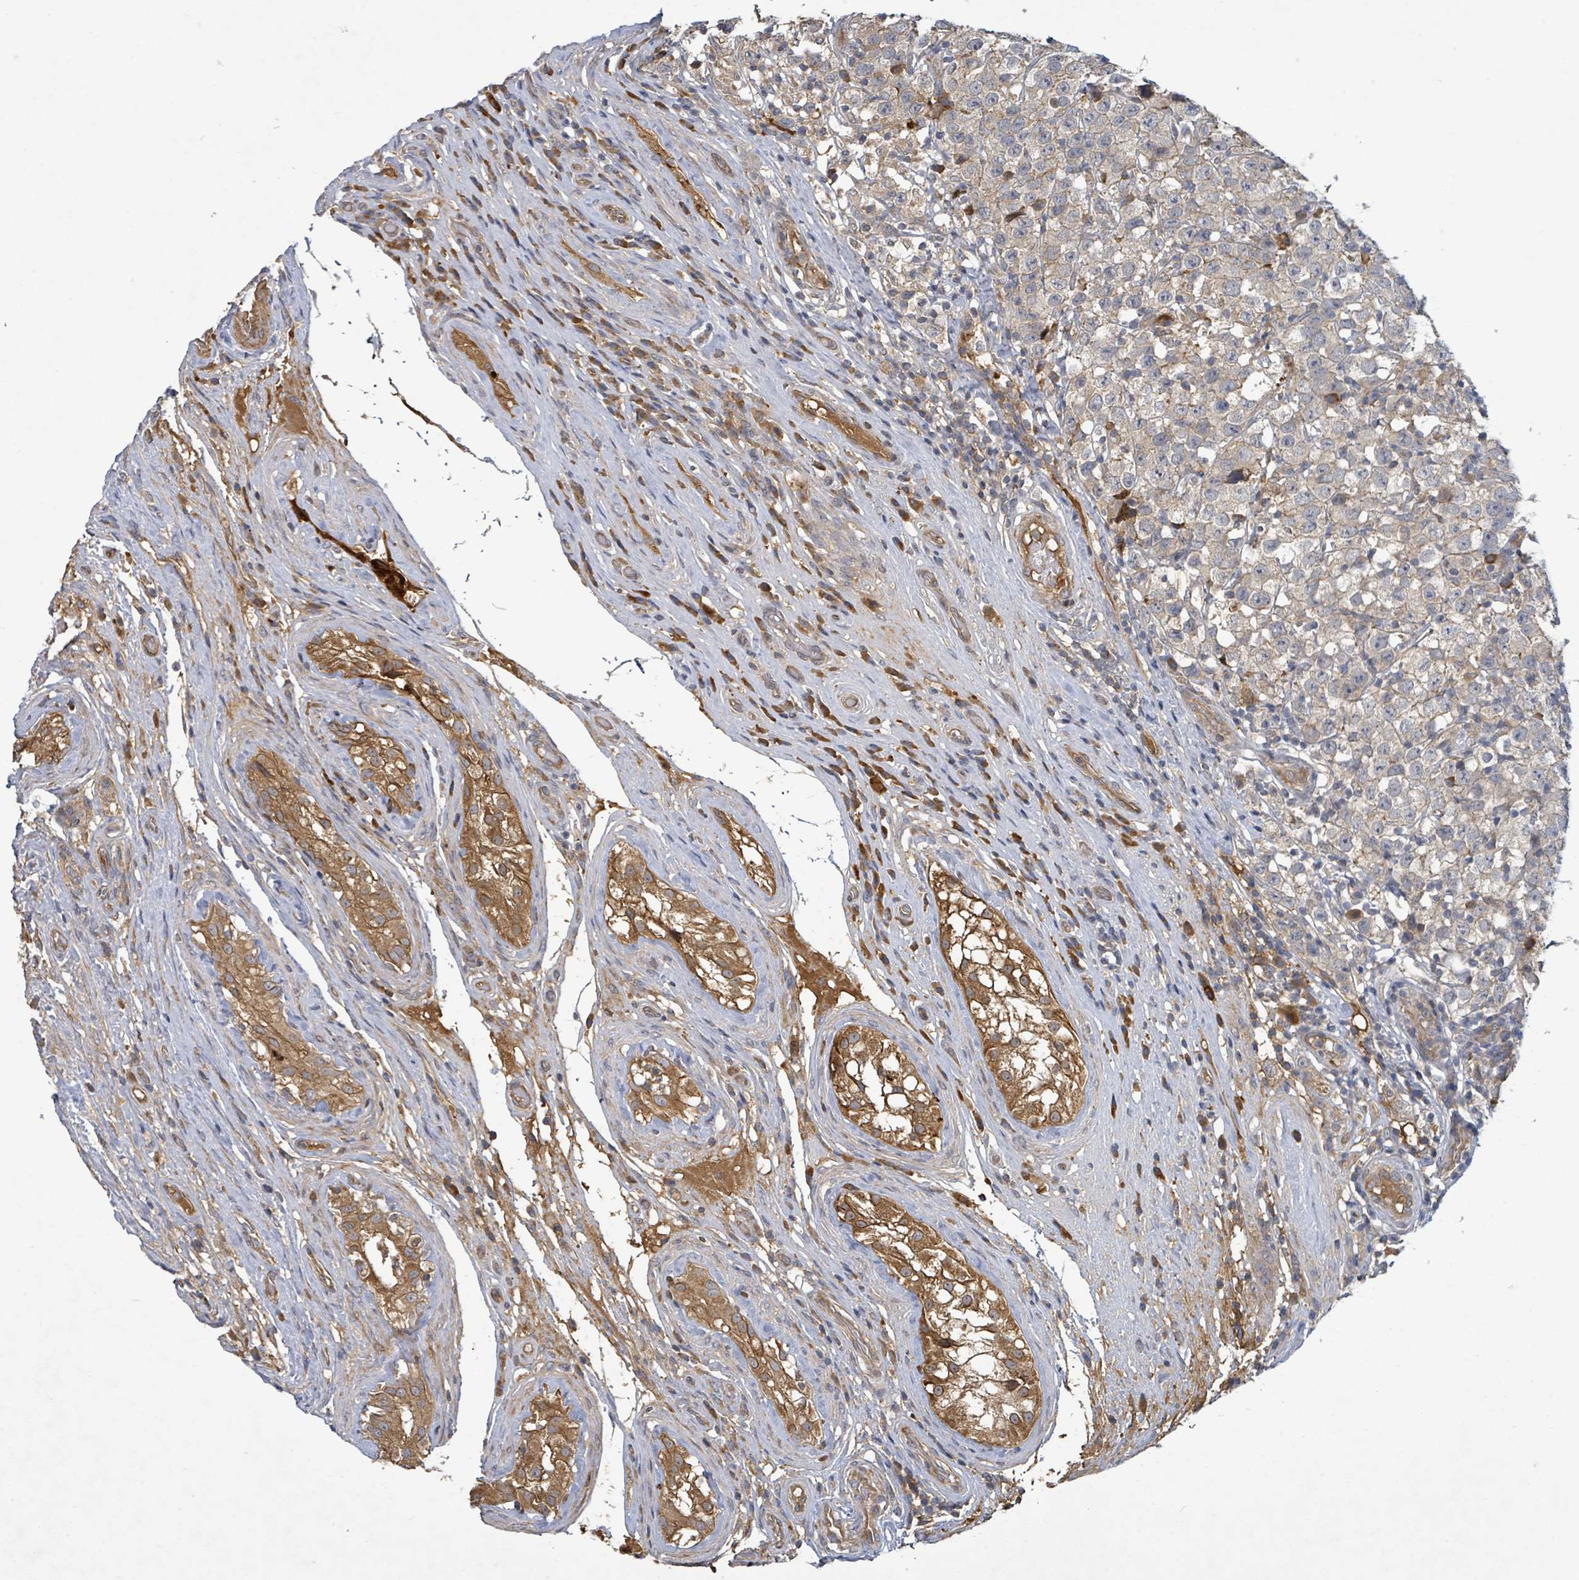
{"staining": {"intensity": "weak", "quantity": ">75%", "location": "cytoplasmic/membranous"}, "tissue": "testis cancer", "cell_type": "Tumor cells", "image_type": "cancer", "snomed": [{"axis": "morphology", "description": "Seminoma, NOS"}, {"axis": "morphology", "description": "Carcinoma, Embryonal, NOS"}, {"axis": "topography", "description": "Testis"}], "caption": "This is a micrograph of IHC staining of testis cancer (embryonal carcinoma), which shows weak expression in the cytoplasmic/membranous of tumor cells.", "gene": "STARD4", "patient": {"sex": "male", "age": 41}}